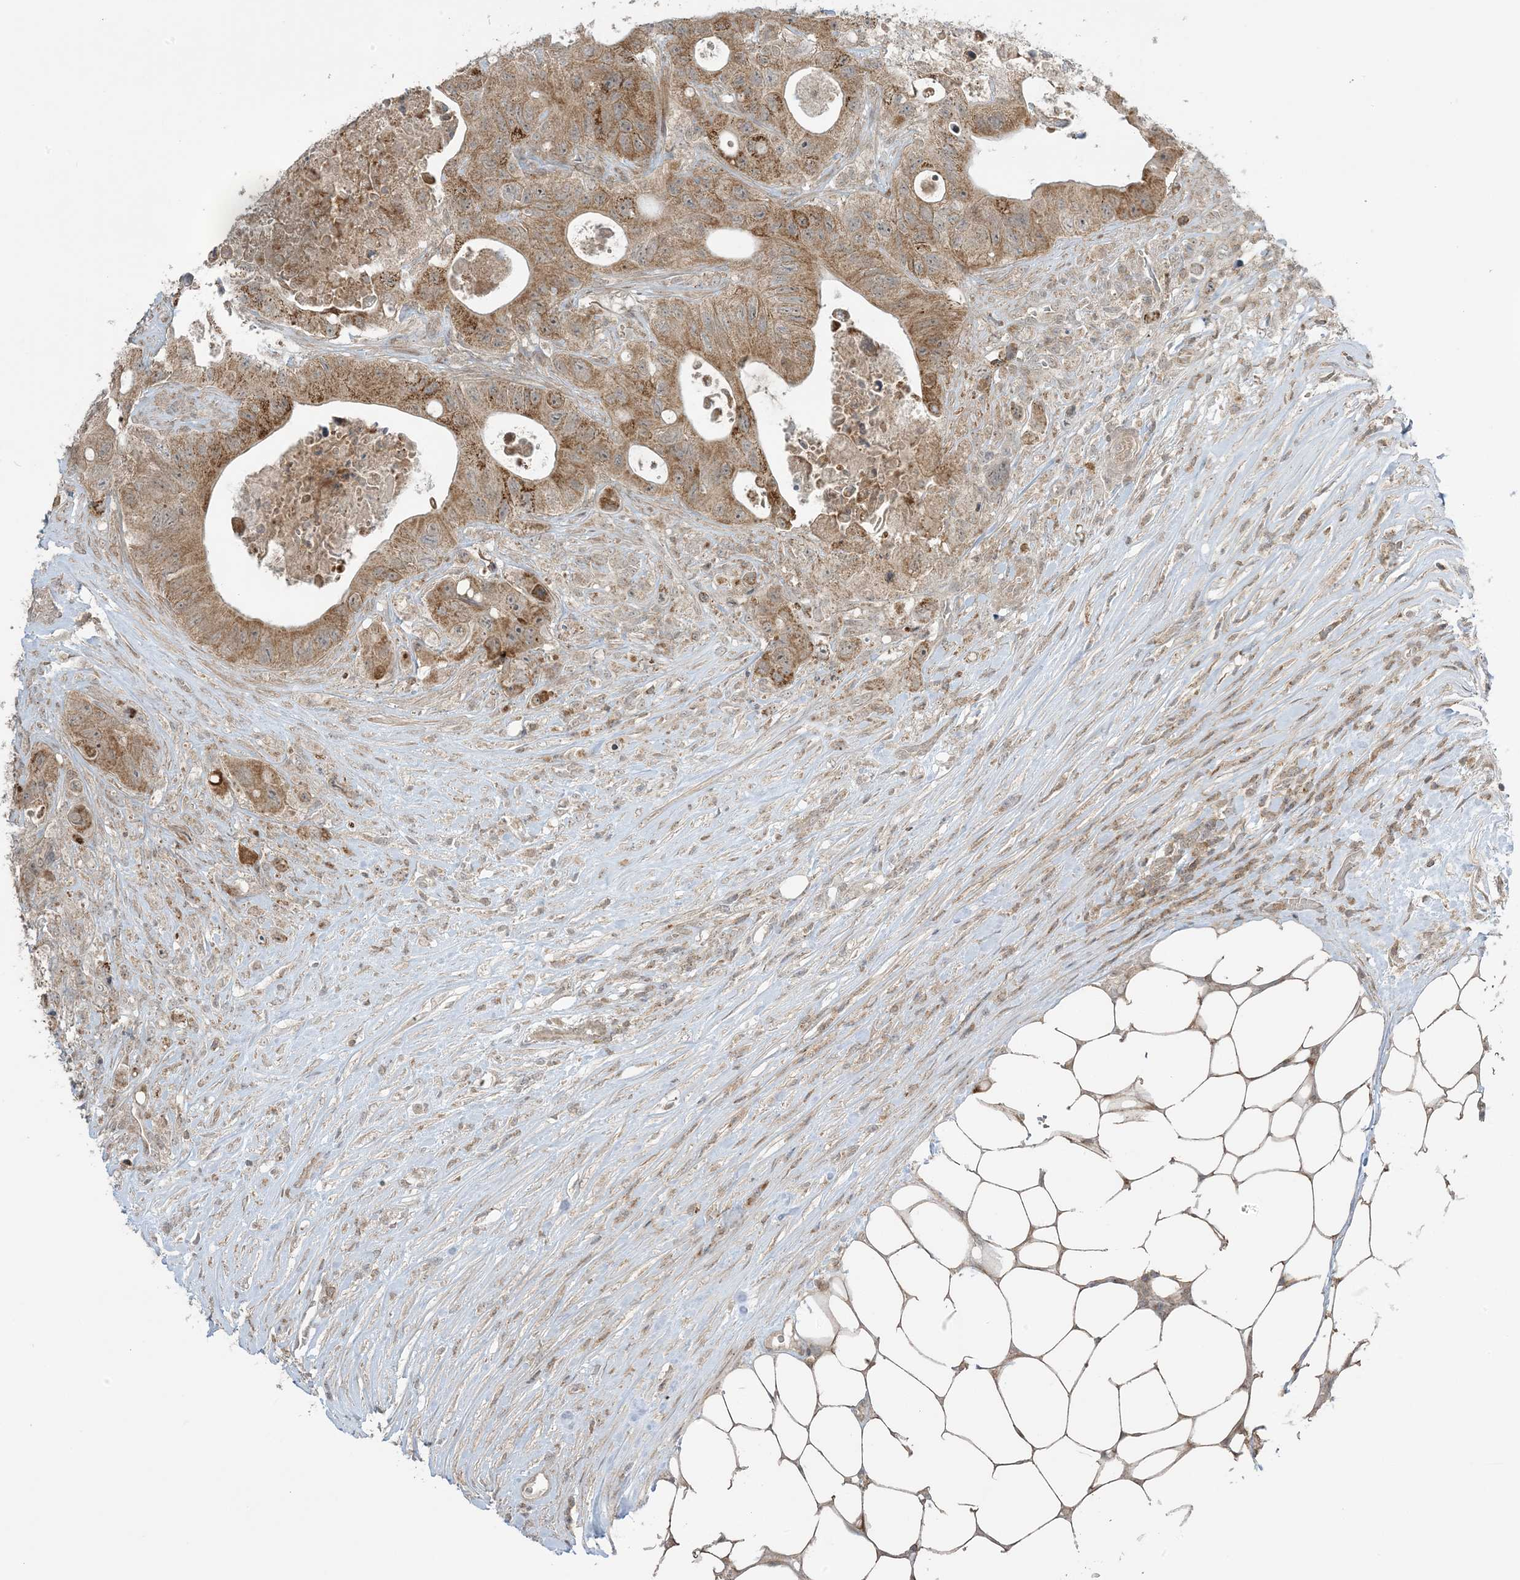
{"staining": {"intensity": "moderate", "quantity": ">75%", "location": "cytoplasmic/membranous"}, "tissue": "colorectal cancer", "cell_type": "Tumor cells", "image_type": "cancer", "snomed": [{"axis": "morphology", "description": "Adenocarcinoma, NOS"}, {"axis": "topography", "description": "Colon"}], "caption": "Moderate cytoplasmic/membranous staining for a protein is identified in approximately >75% of tumor cells of adenocarcinoma (colorectal) using immunohistochemistry.", "gene": "PHLDB2", "patient": {"sex": "female", "age": 46}}